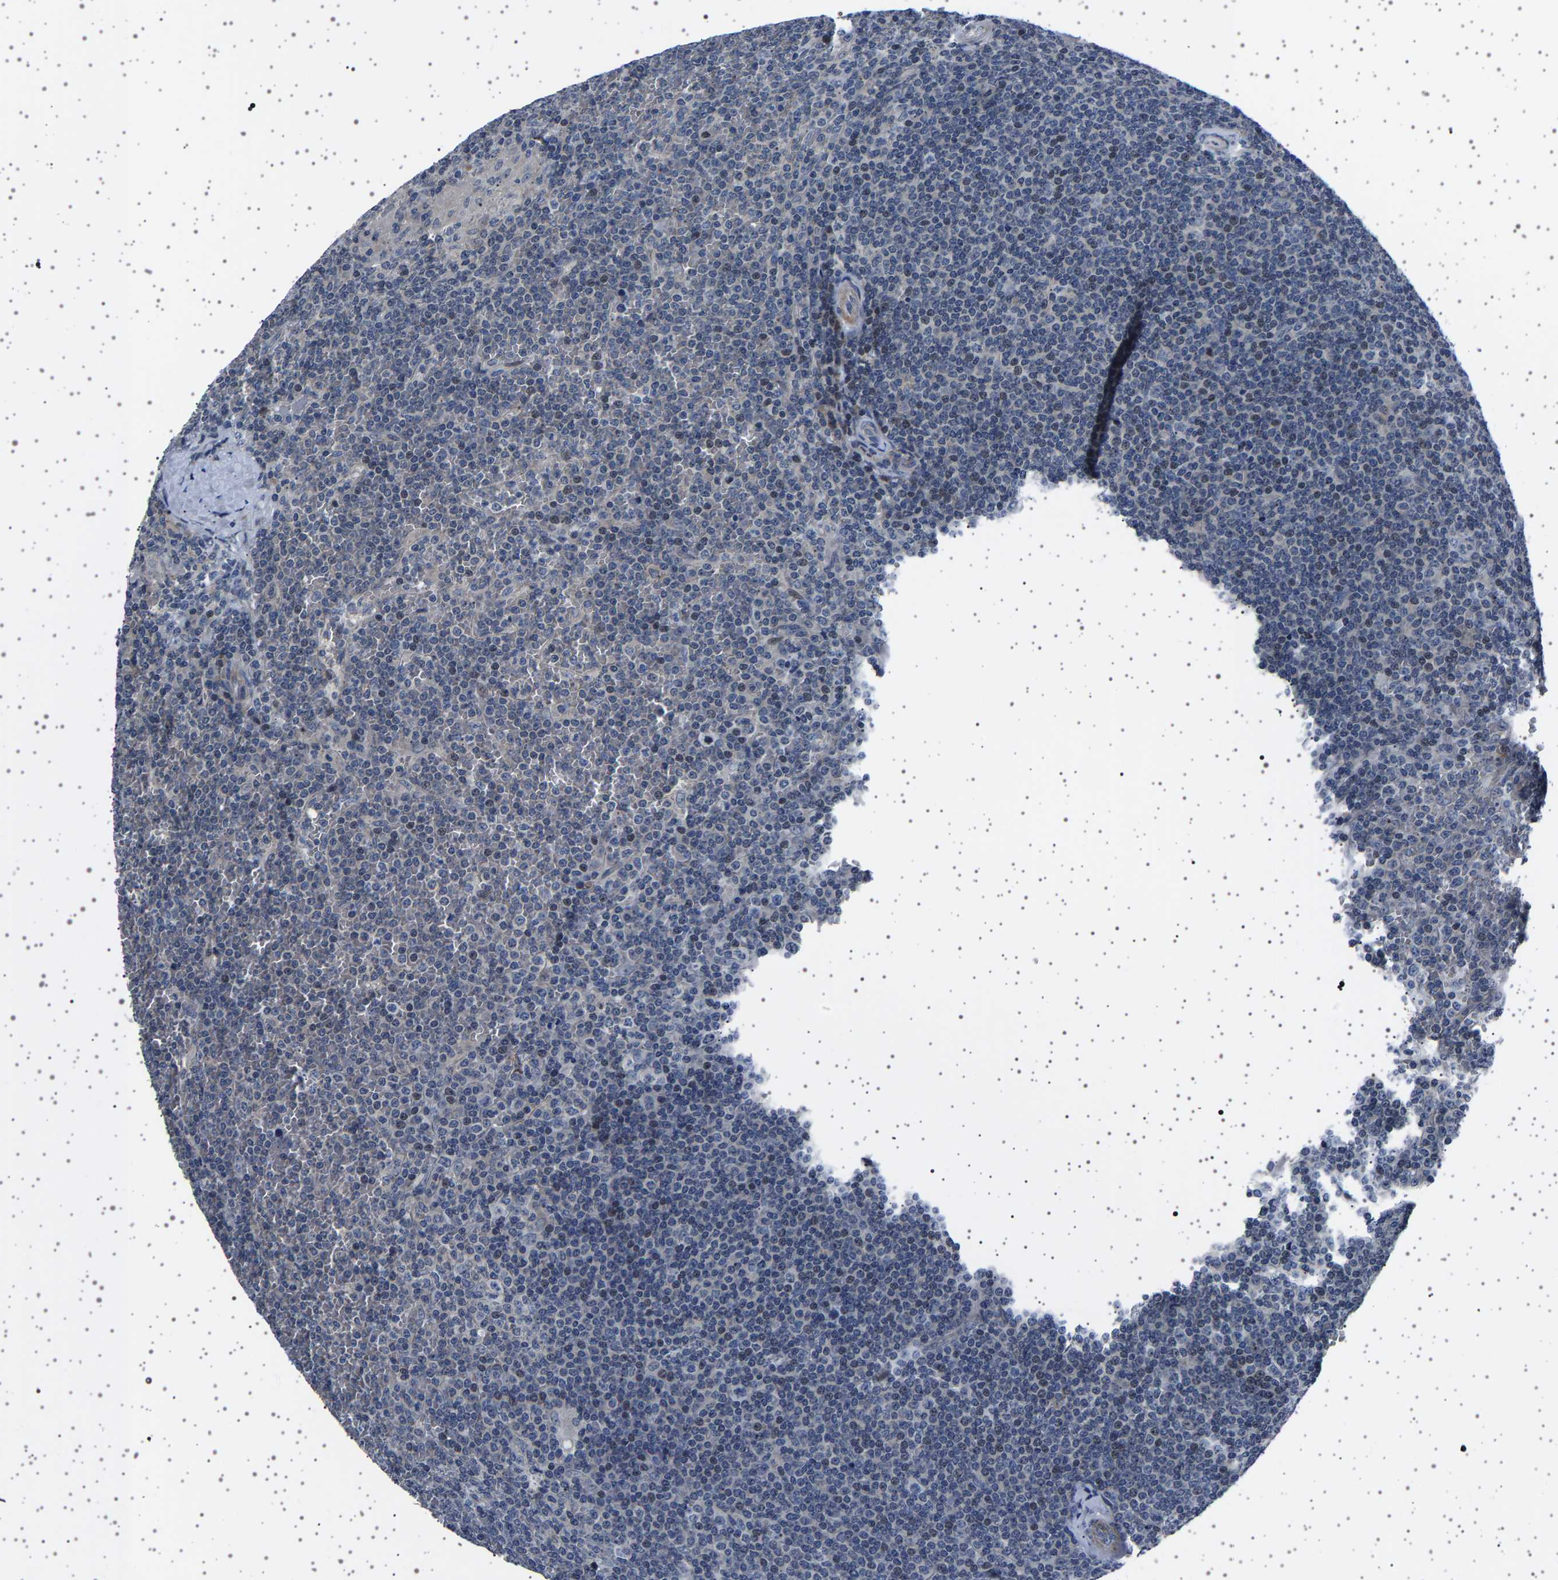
{"staining": {"intensity": "weak", "quantity": "<25%", "location": "nuclear"}, "tissue": "lymphoma", "cell_type": "Tumor cells", "image_type": "cancer", "snomed": [{"axis": "morphology", "description": "Malignant lymphoma, non-Hodgkin's type, Low grade"}, {"axis": "topography", "description": "Spleen"}], "caption": "An IHC micrograph of low-grade malignant lymphoma, non-Hodgkin's type is shown. There is no staining in tumor cells of low-grade malignant lymphoma, non-Hodgkin's type. The staining is performed using DAB brown chromogen with nuclei counter-stained in using hematoxylin.", "gene": "PAK5", "patient": {"sex": "female", "age": 19}}